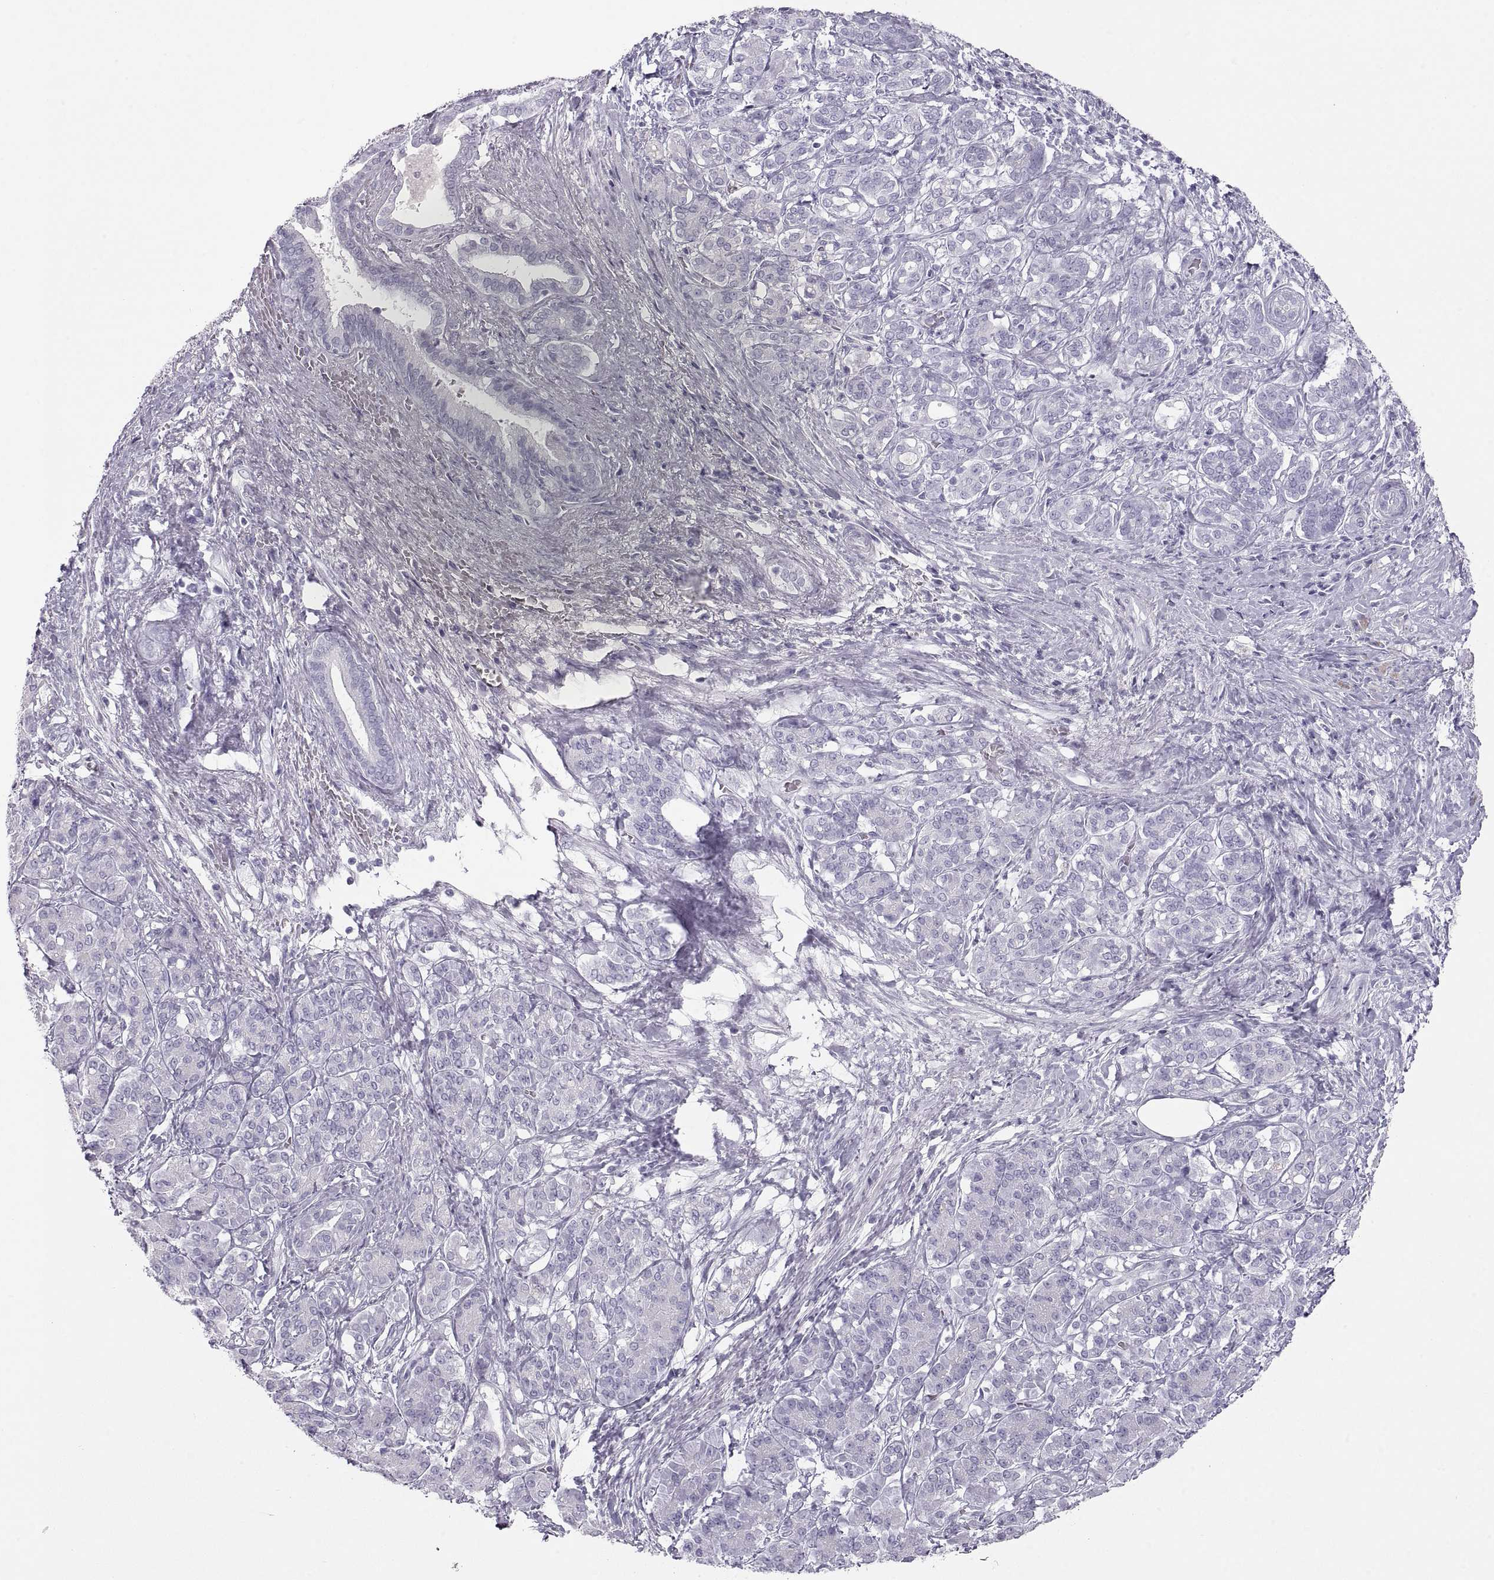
{"staining": {"intensity": "negative", "quantity": "none", "location": "none"}, "tissue": "pancreatic cancer", "cell_type": "Tumor cells", "image_type": "cancer", "snomed": [{"axis": "morphology", "description": "Normal tissue, NOS"}, {"axis": "morphology", "description": "Inflammation, NOS"}, {"axis": "morphology", "description": "Adenocarcinoma, NOS"}, {"axis": "topography", "description": "Pancreas"}], "caption": "DAB immunohistochemical staining of pancreatic adenocarcinoma exhibits no significant positivity in tumor cells.", "gene": "SEMG1", "patient": {"sex": "male", "age": 57}}